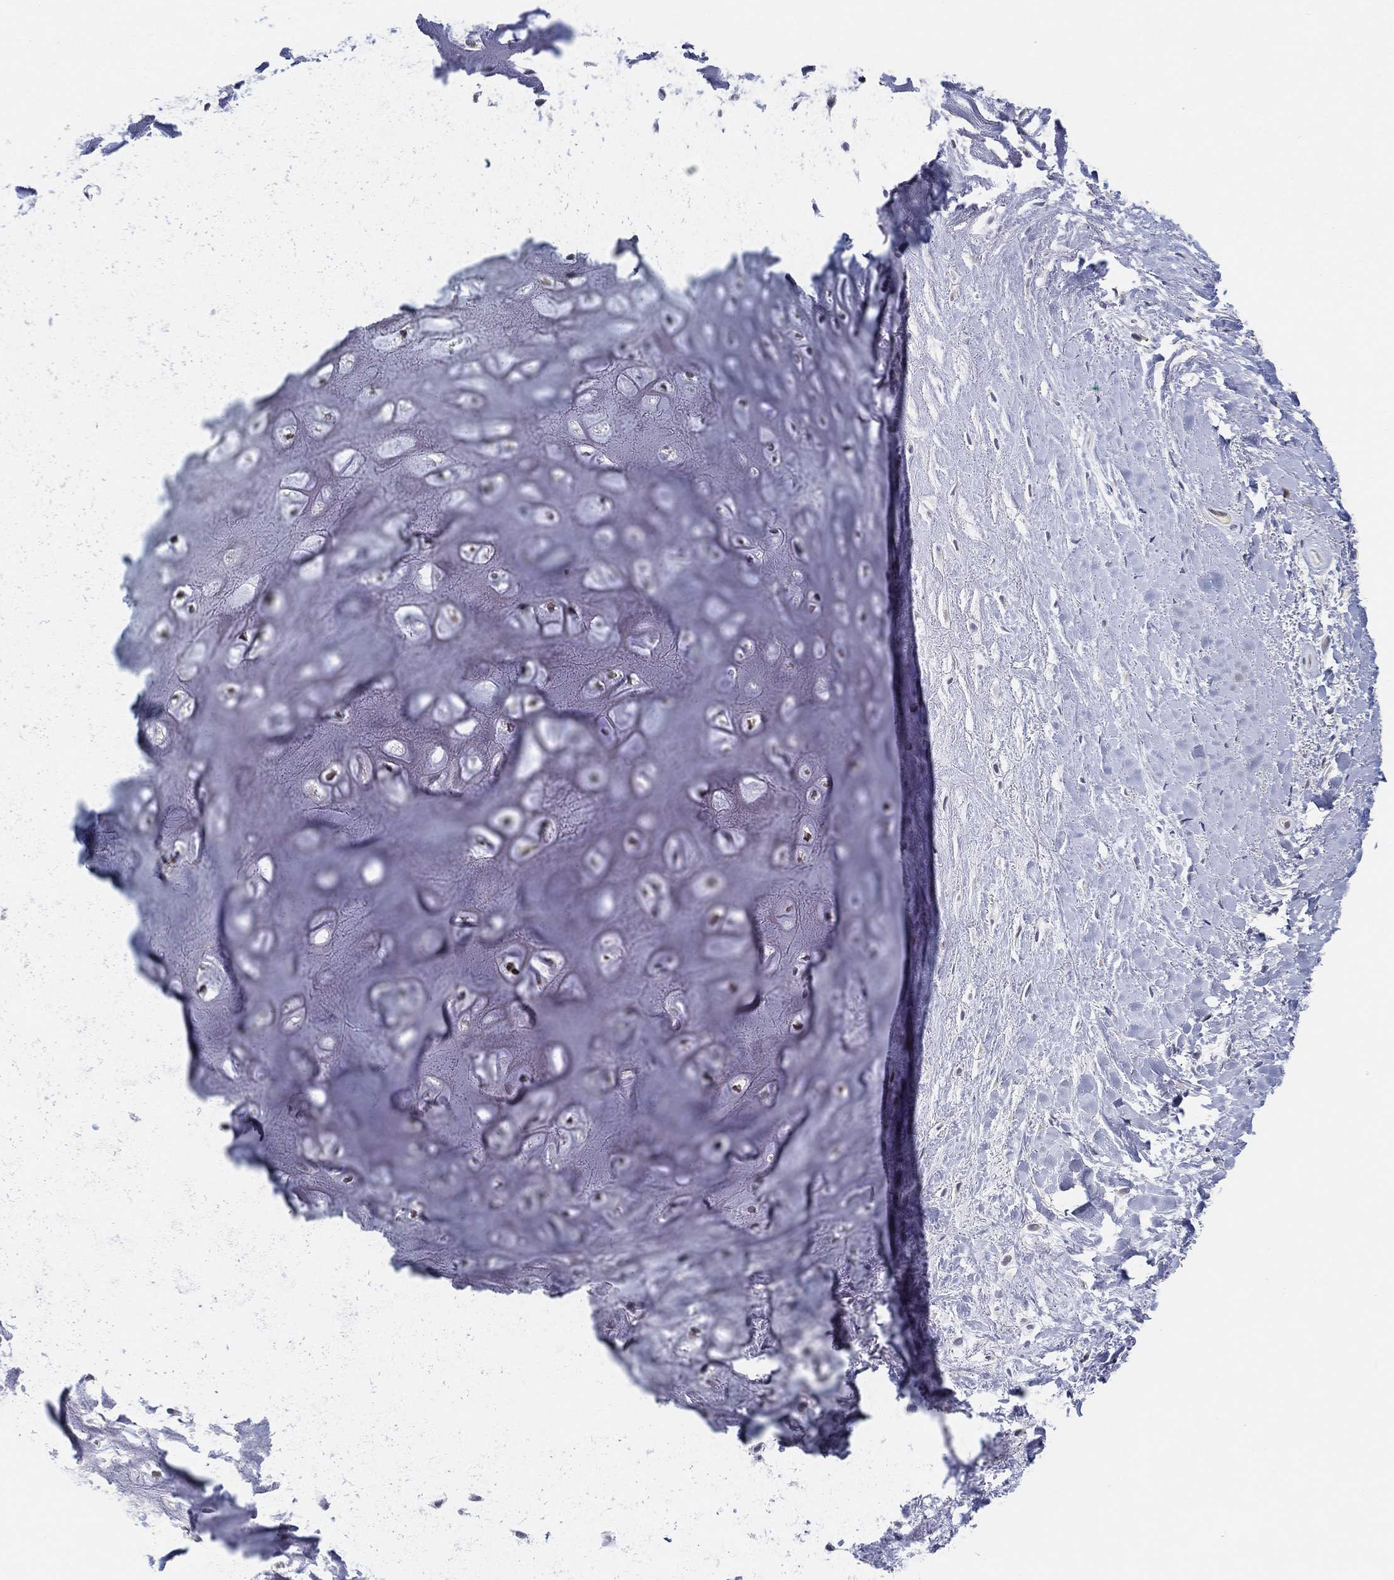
{"staining": {"intensity": "negative", "quantity": "none", "location": "none"}, "tissue": "adipose tissue", "cell_type": "Adipocytes", "image_type": "normal", "snomed": [{"axis": "morphology", "description": "Normal tissue, NOS"}, {"axis": "morphology", "description": "Squamous cell carcinoma, NOS"}, {"axis": "topography", "description": "Cartilage tissue"}, {"axis": "topography", "description": "Head-Neck"}], "caption": "Immunohistochemistry (IHC) image of unremarkable human adipose tissue stained for a protein (brown), which displays no expression in adipocytes.", "gene": "ALOX12", "patient": {"sex": "male", "age": 62}}